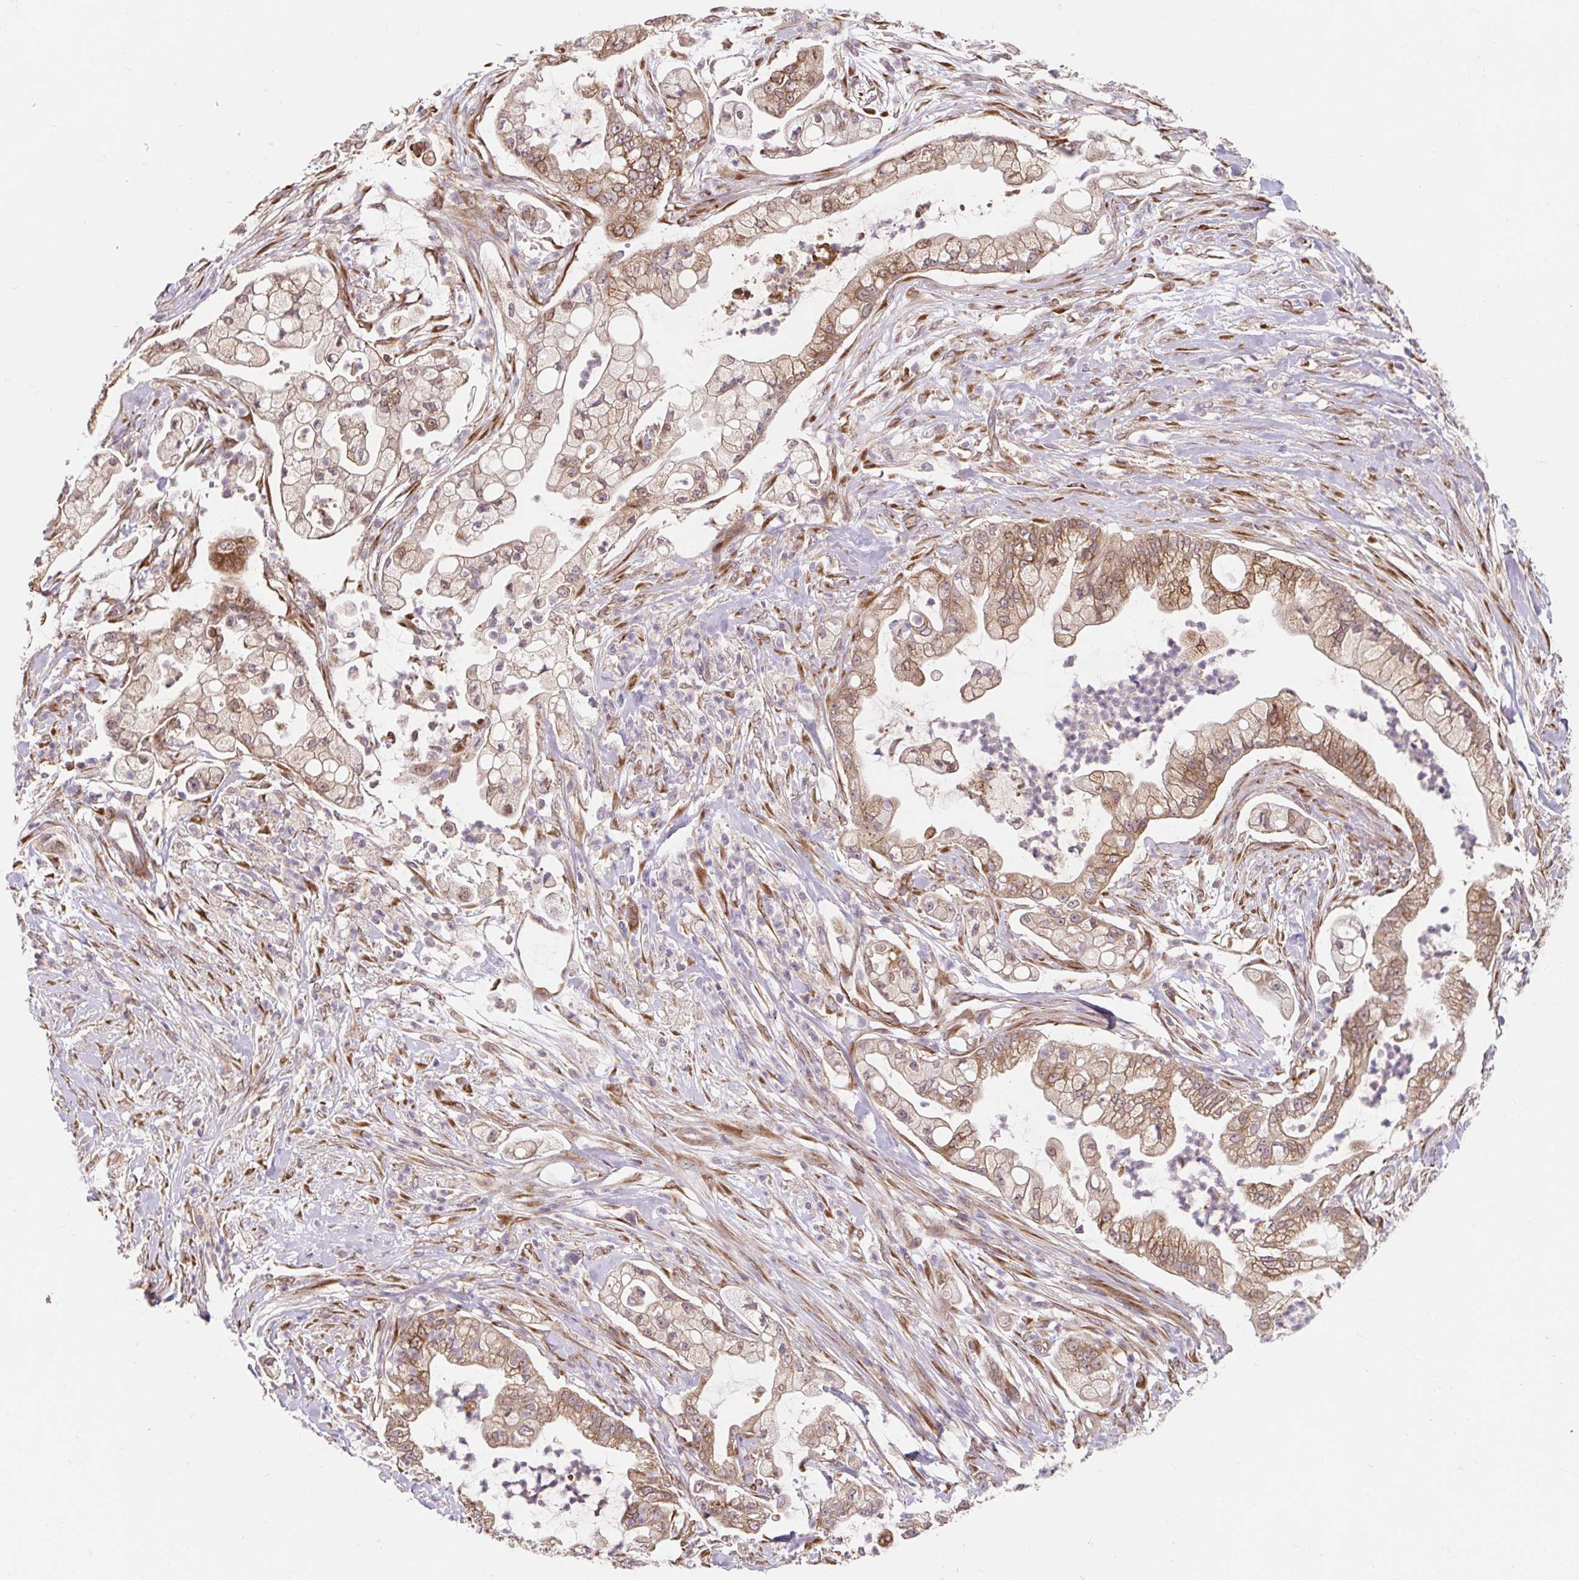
{"staining": {"intensity": "moderate", "quantity": ">75%", "location": "cytoplasmic/membranous"}, "tissue": "pancreatic cancer", "cell_type": "Tumor cells", "image_type": "cancer", "snomed": [{"axis": "morphology", "description": "Adenocarcinoma, NOS"}, {"axis": "topography", "description": "Pancreas"}], "caption": "Pancreatic adenocarcinoma stained with a protein marker exhibits moderate staining in tumor cells.", "gene": "LYPD5", "patient": {"sex": "female", "age": 69}}